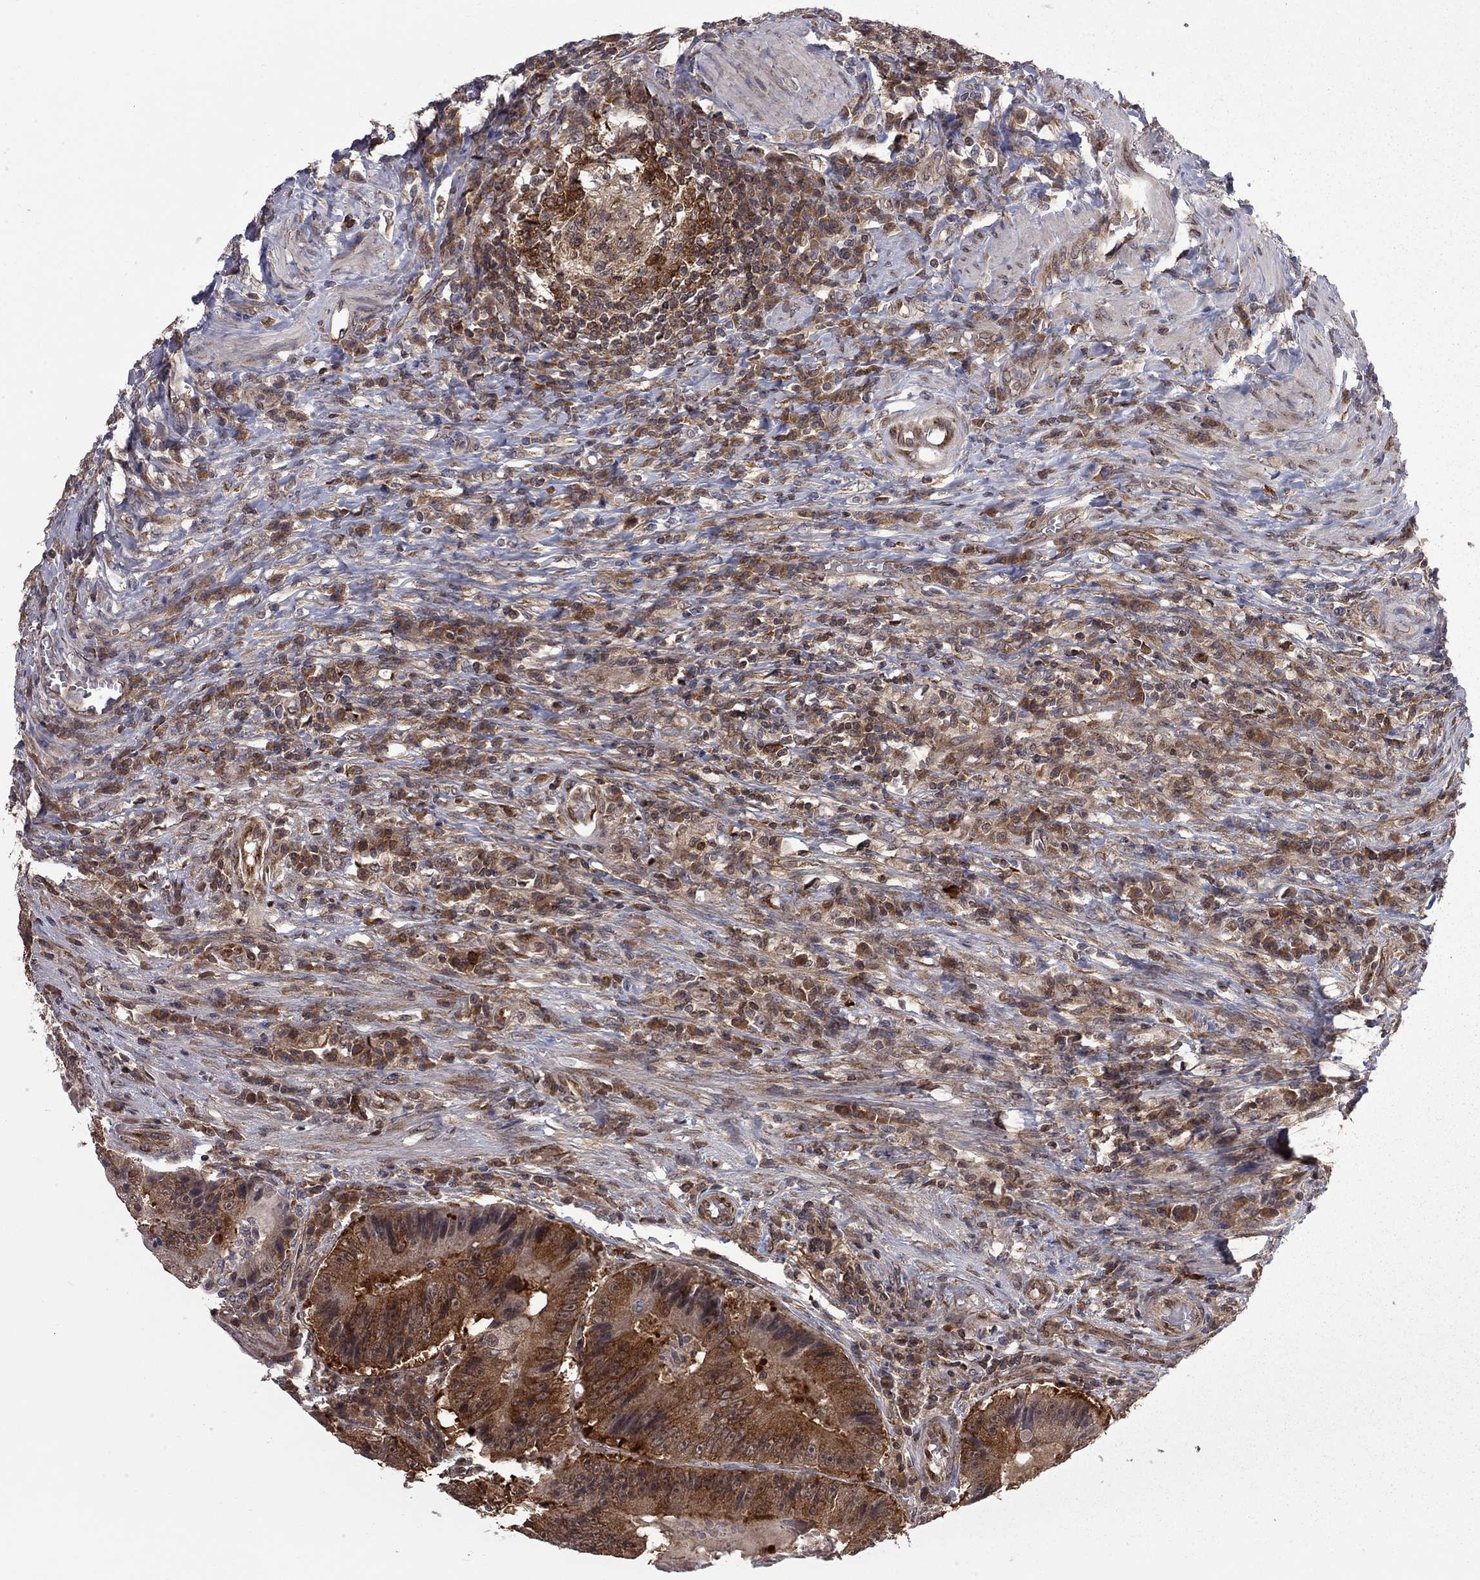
{"staining": {"intensity": "strong", "quantity": ">75%", "location": "cytoplasmic/membranous"}, "tissue": "colorectal cancer", "cell_type": "Tumor cells", "image_type": "cancer", "snomed": [{"axis": "morphology", "description": "Adenocarcinoma, NOS"}, {"axis": "topography", "description": "Colon"}], "caption": "Immunohistochemical staining of colorectal cancer (adenocarcinoma) exhibits high levels of strong cytoplasmic/membranous staining in about >75% of tumor cells.", "gene": "NAA50", "patient": {"sex": "female", "age": 86}}